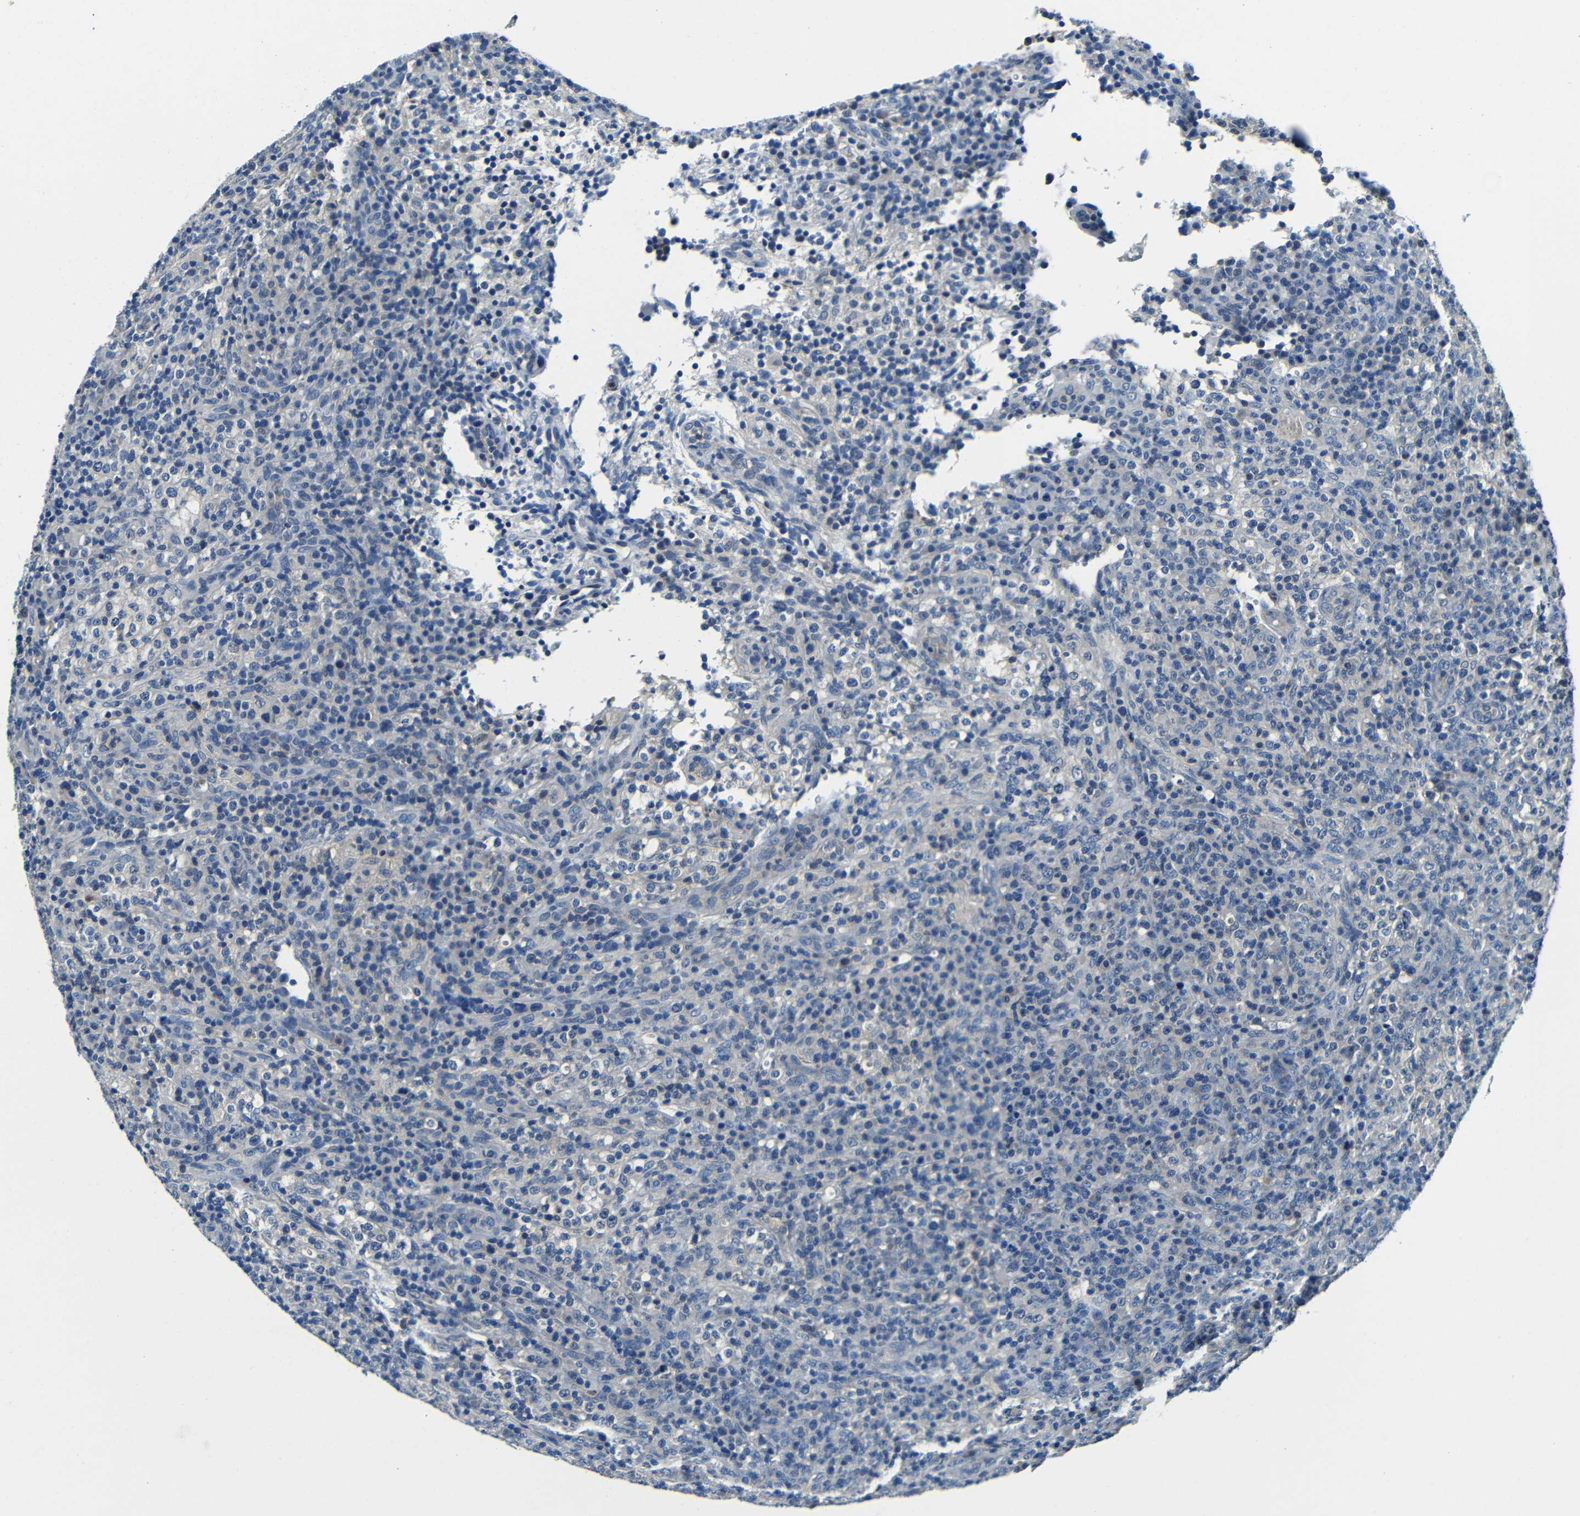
{"staining": {"intensity": "negative", "quantity": "none", "location": "none"}, "tissue": "lymphoma", "cell_type": "Tumor cells", "image_type": "cancer", "snomed": [{"axis": "morphology", "description": "Malignant lymphoma, non-Hodgkin's type, High grade"}, {"axis": "topography", "description": "Lymph node"}], "caption": "Protein analysis of lymphoma shows no significant expression in tumor cells.", "gene": "ADAP1", "patient": {"sex": "female", "age": 76}}